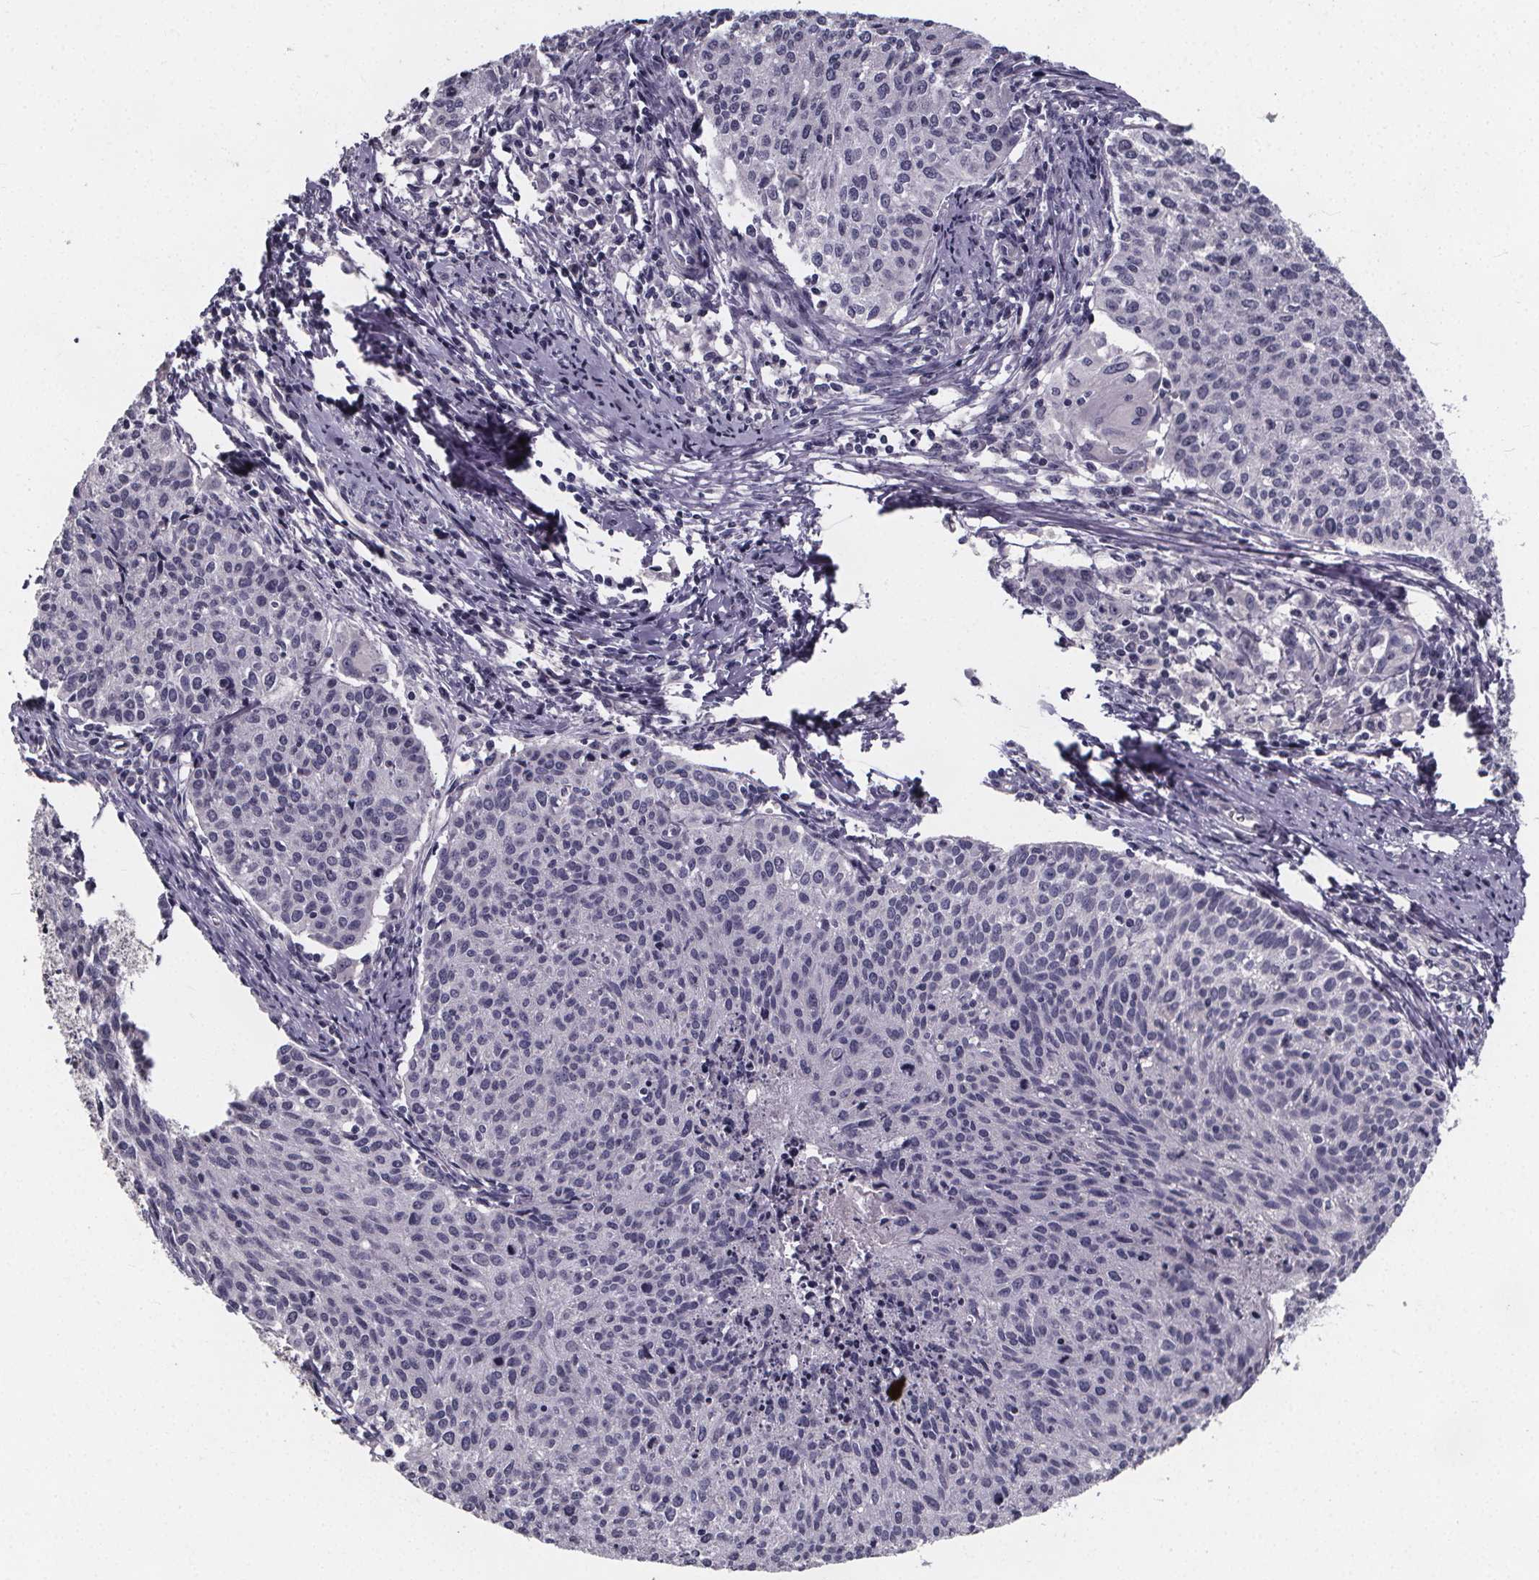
{"staining": {"intensity": "negative", "quantity": "none", "location": "none"}, "tissue": "cervical cancer", "cell_type": "Tumor cells", "image_type": "cancer", "snomed": [{"axis": "morphology", "description": "Squamous cell carcinoma, NOS"}, {"axis": "topography", "description": "Cervix"}], "caption": "DAB (3,3'-diaminobenzidine) immunohistochemical staining of cervical cancer shows no significant expression in tumor cells.", "gene": "AGT", "patient": {"sex": "female", "age": 38}}